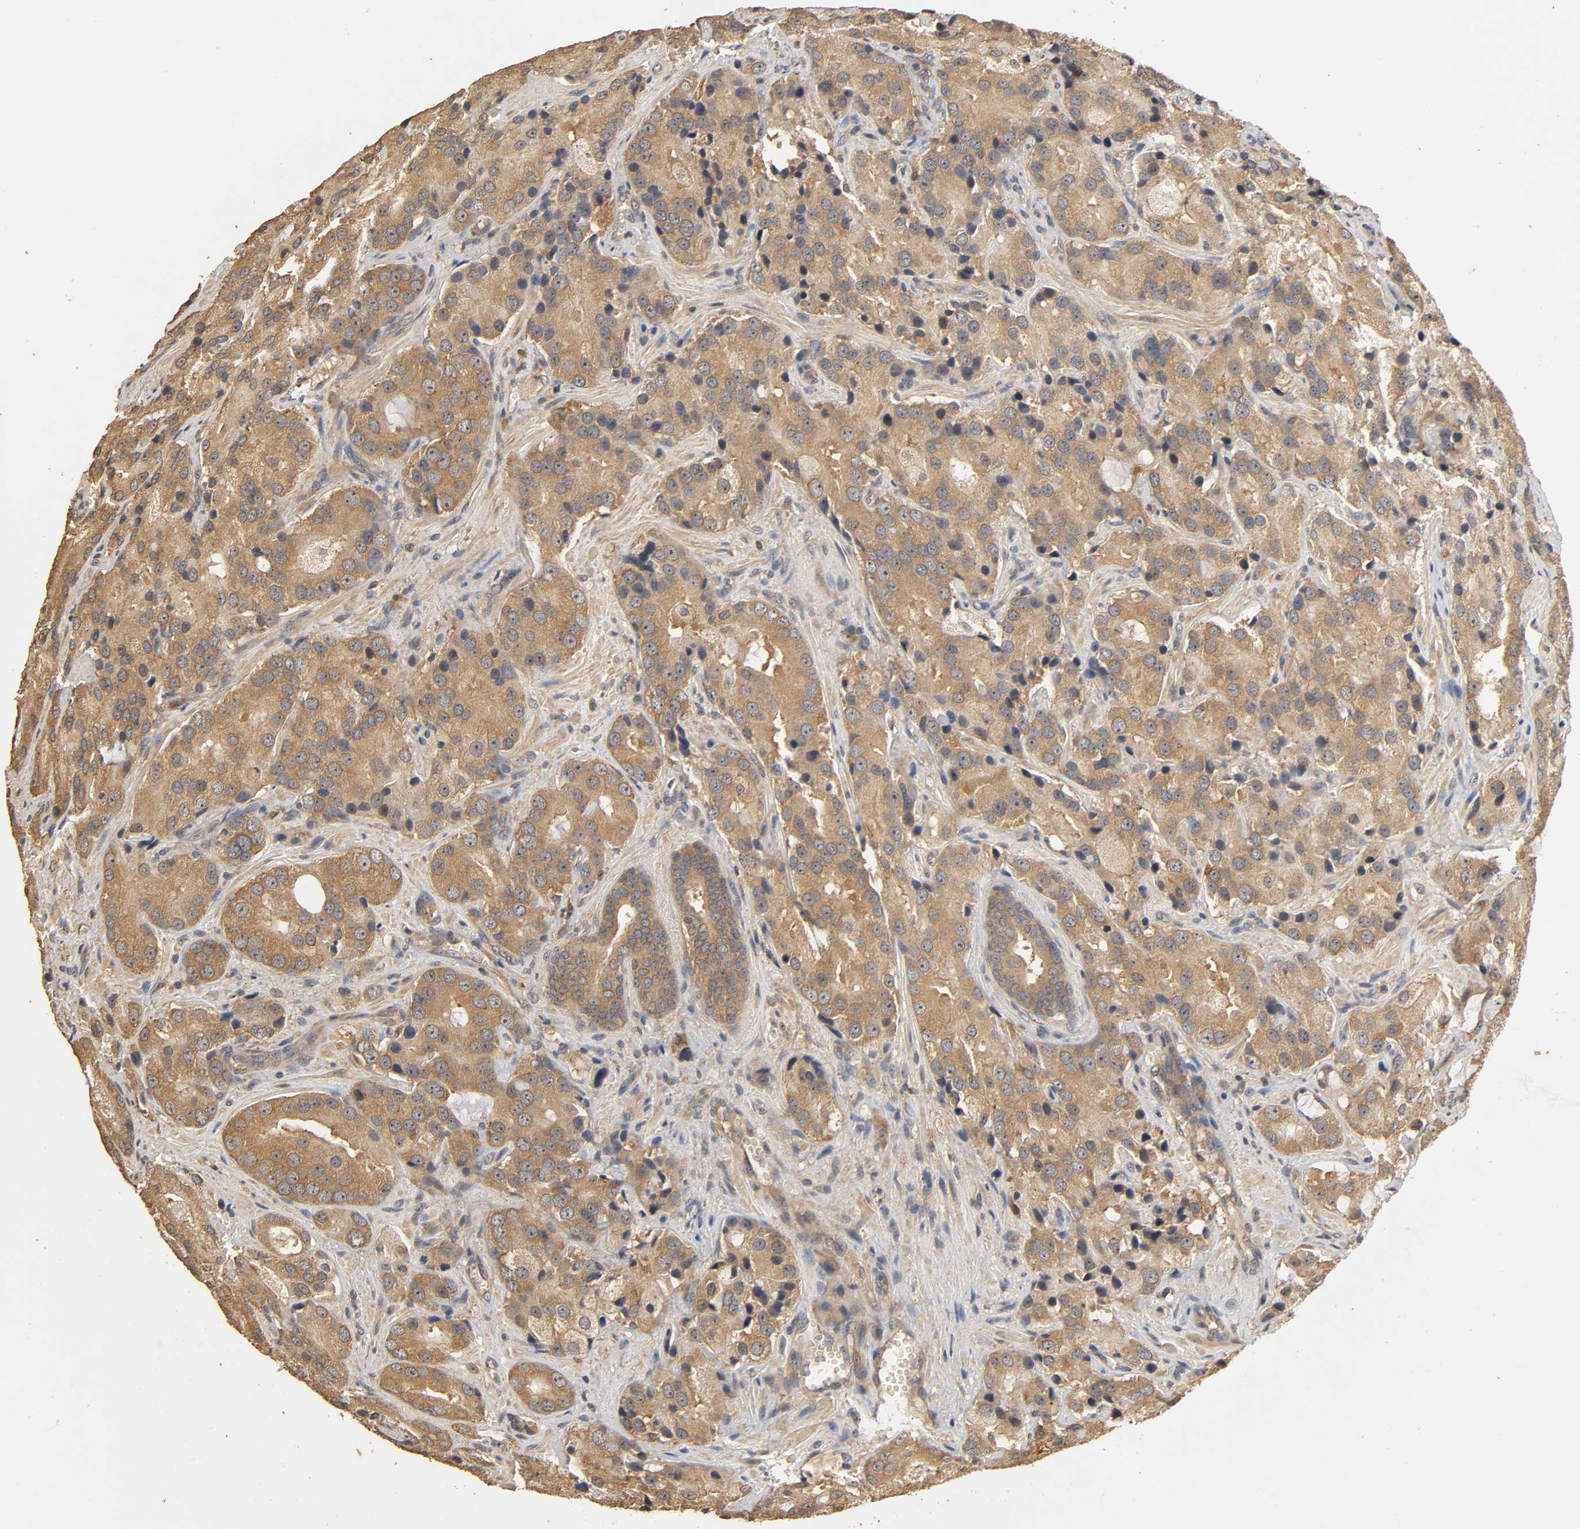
{"staining": {"intensity": "moderate", "quantity": ">75%", "location": "cytoplasmic/membranous"}, "tissue": "prostate cancer", "cell_type": "Tumor cells", "image_type": "cancer", "snomed": [{"axis": "morphology", "description": "Adenocarcinoma, High grade"}, {"axis": "topography", "description": "Prostate"}], "caption": "DAB (3,3'-diaminobenzidine) immunohistochemical staining of prostate high-grade adenocarcinoma exhibits moderate cytoplasmic/membranous protein expression in about >75% of tumor cells. (Brightfield microscopy of DAB IHC at high magnification).", "gene": "ARHGEF7", "patient": {"sex": "male", "age": 70}}